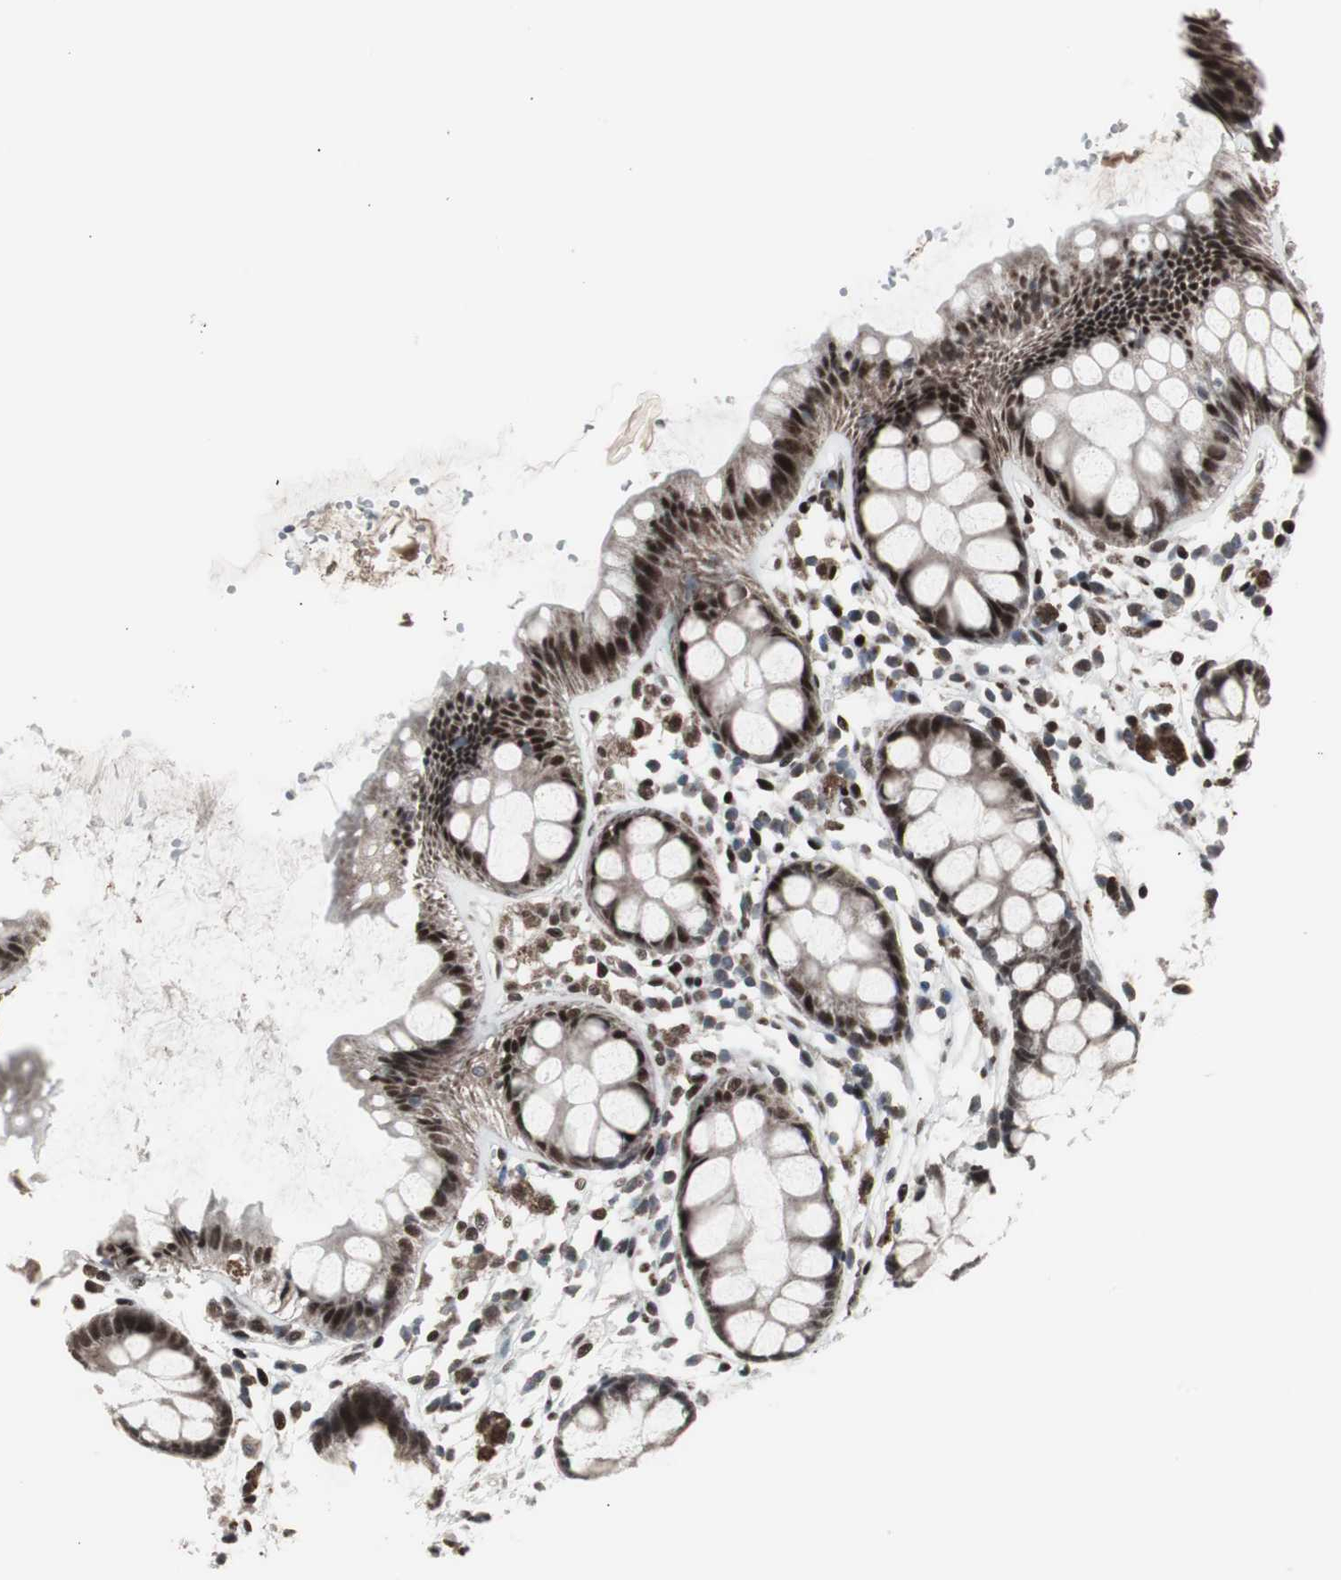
{"staining": {"intensity": "strong", "quantity": ">75%", "location": "nuclear"}, "tissue": "rectum", "cell_type": "Glandular cells", "image_type": "normal", "snomed": [{"axis": "morphology", "description": "Normal tissue, NOS"}, {"axis": "topography", "description": "Rectum"}], "caption": "Protein expression analysis of unremarkable human rectum reveals strong nuclear positivity in approximately >75% of glandular cells. The protein is stained brown, and the nuclei are stained in blue (DAB (3,3'-diaminobenzidine) IHC with brightfield microscopy, high magnification).", "gene": "RXRA", "patient": {"sex": "female", "age": 66}}